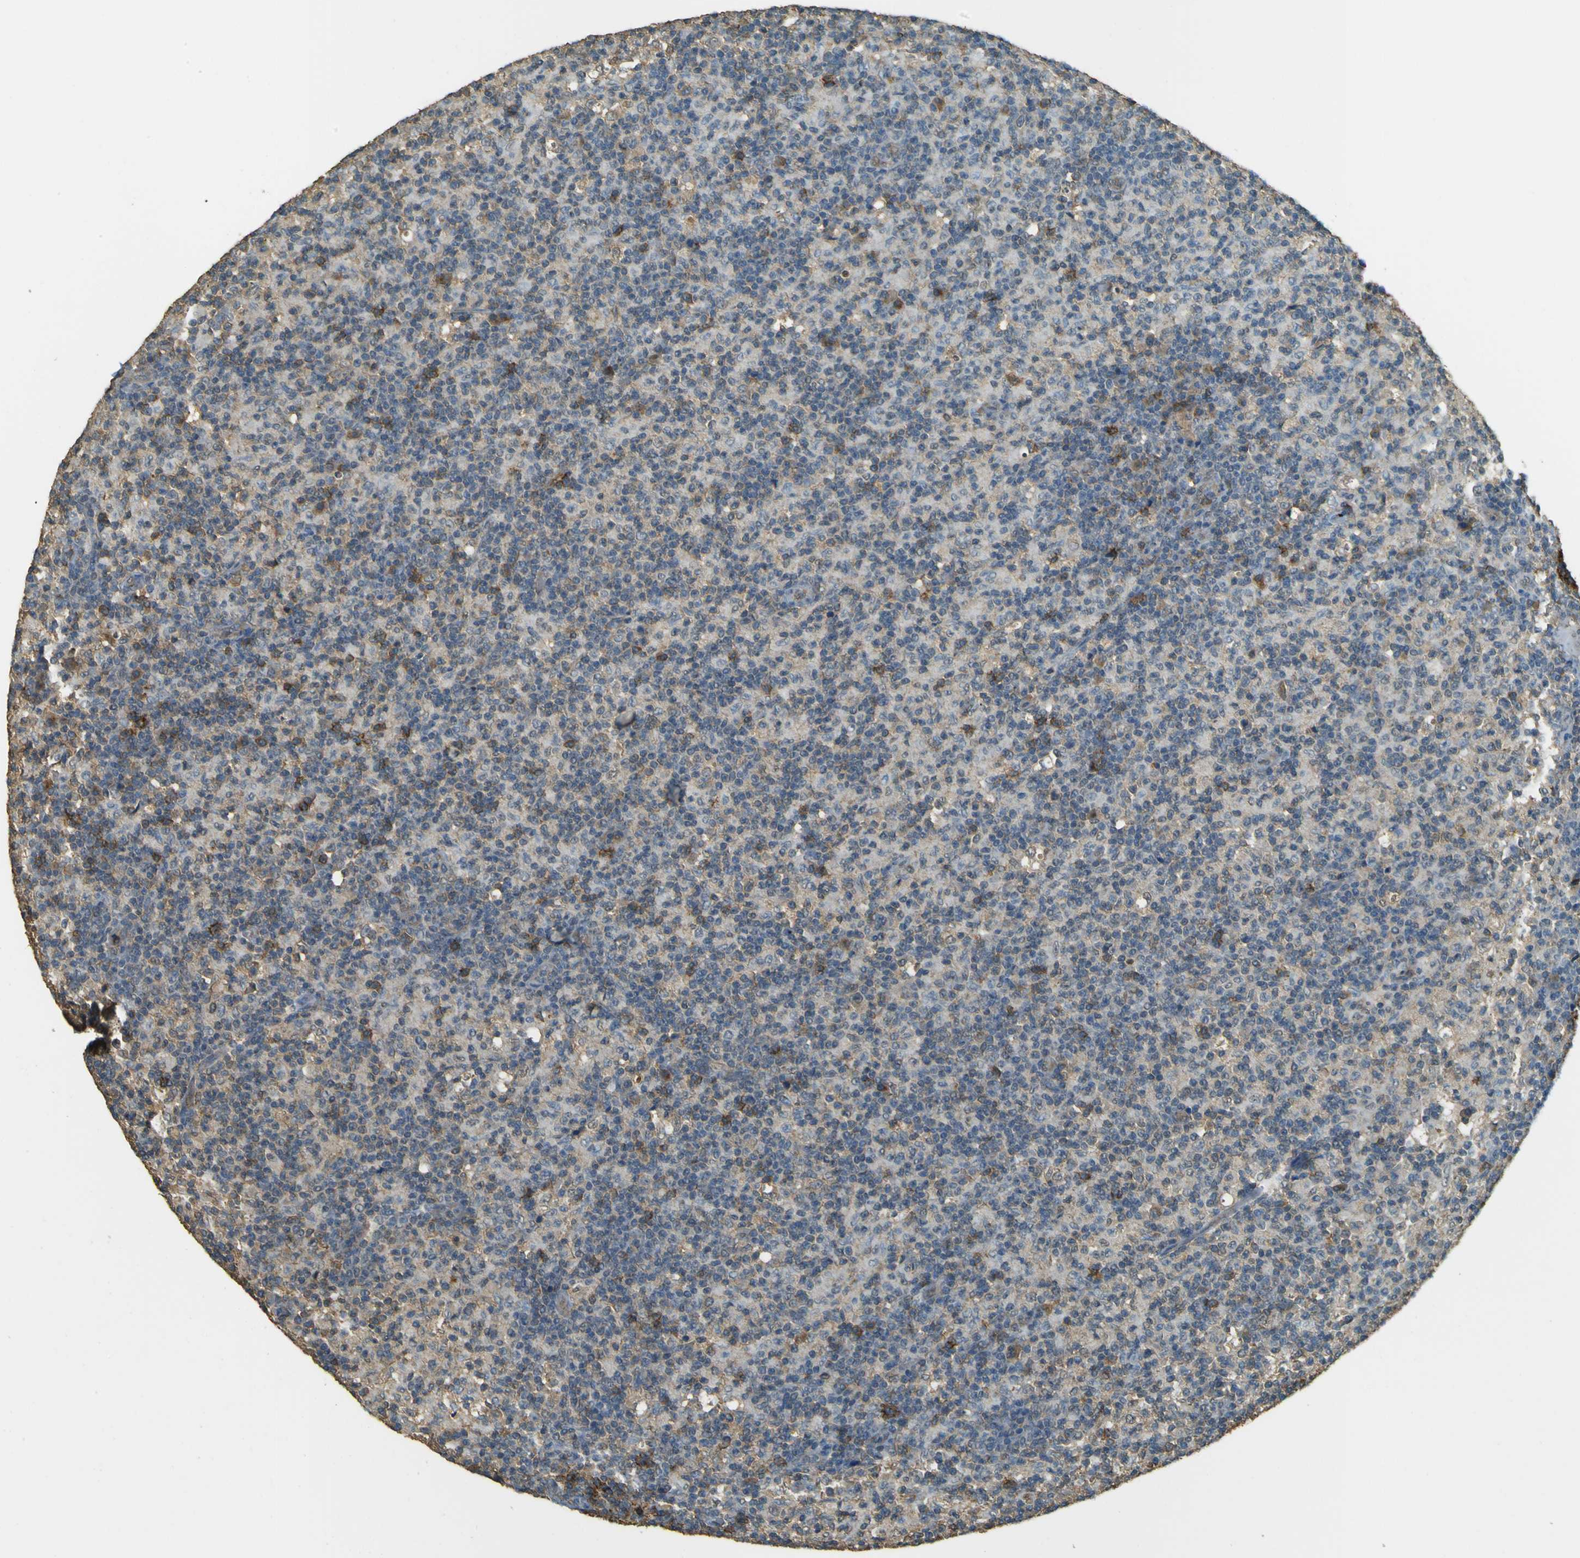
{"staining": {"intensity": "strong", "quantity": "<25%", "location": "cytoplasmic/membranous"}, "tissue": "lymph node", "cell_type": "Germinal center cells", "image_type": "normal", "snomed": [{"axis": "morphology", "description": "Normal tissue, NOS"}, {"axis": "morphology", "description": "Inflammation, NOS"}, {"axis": "topography", "description": "Lymph node"}], "caption": "Immunohistochemical staining of normal lymph node demonstrates medium levels of strong cytoplasmic/membranous expression in about <25% of germinal center cells.", "gene": "GOLGA1", "patient": {"sex": "male", "age": 55}}